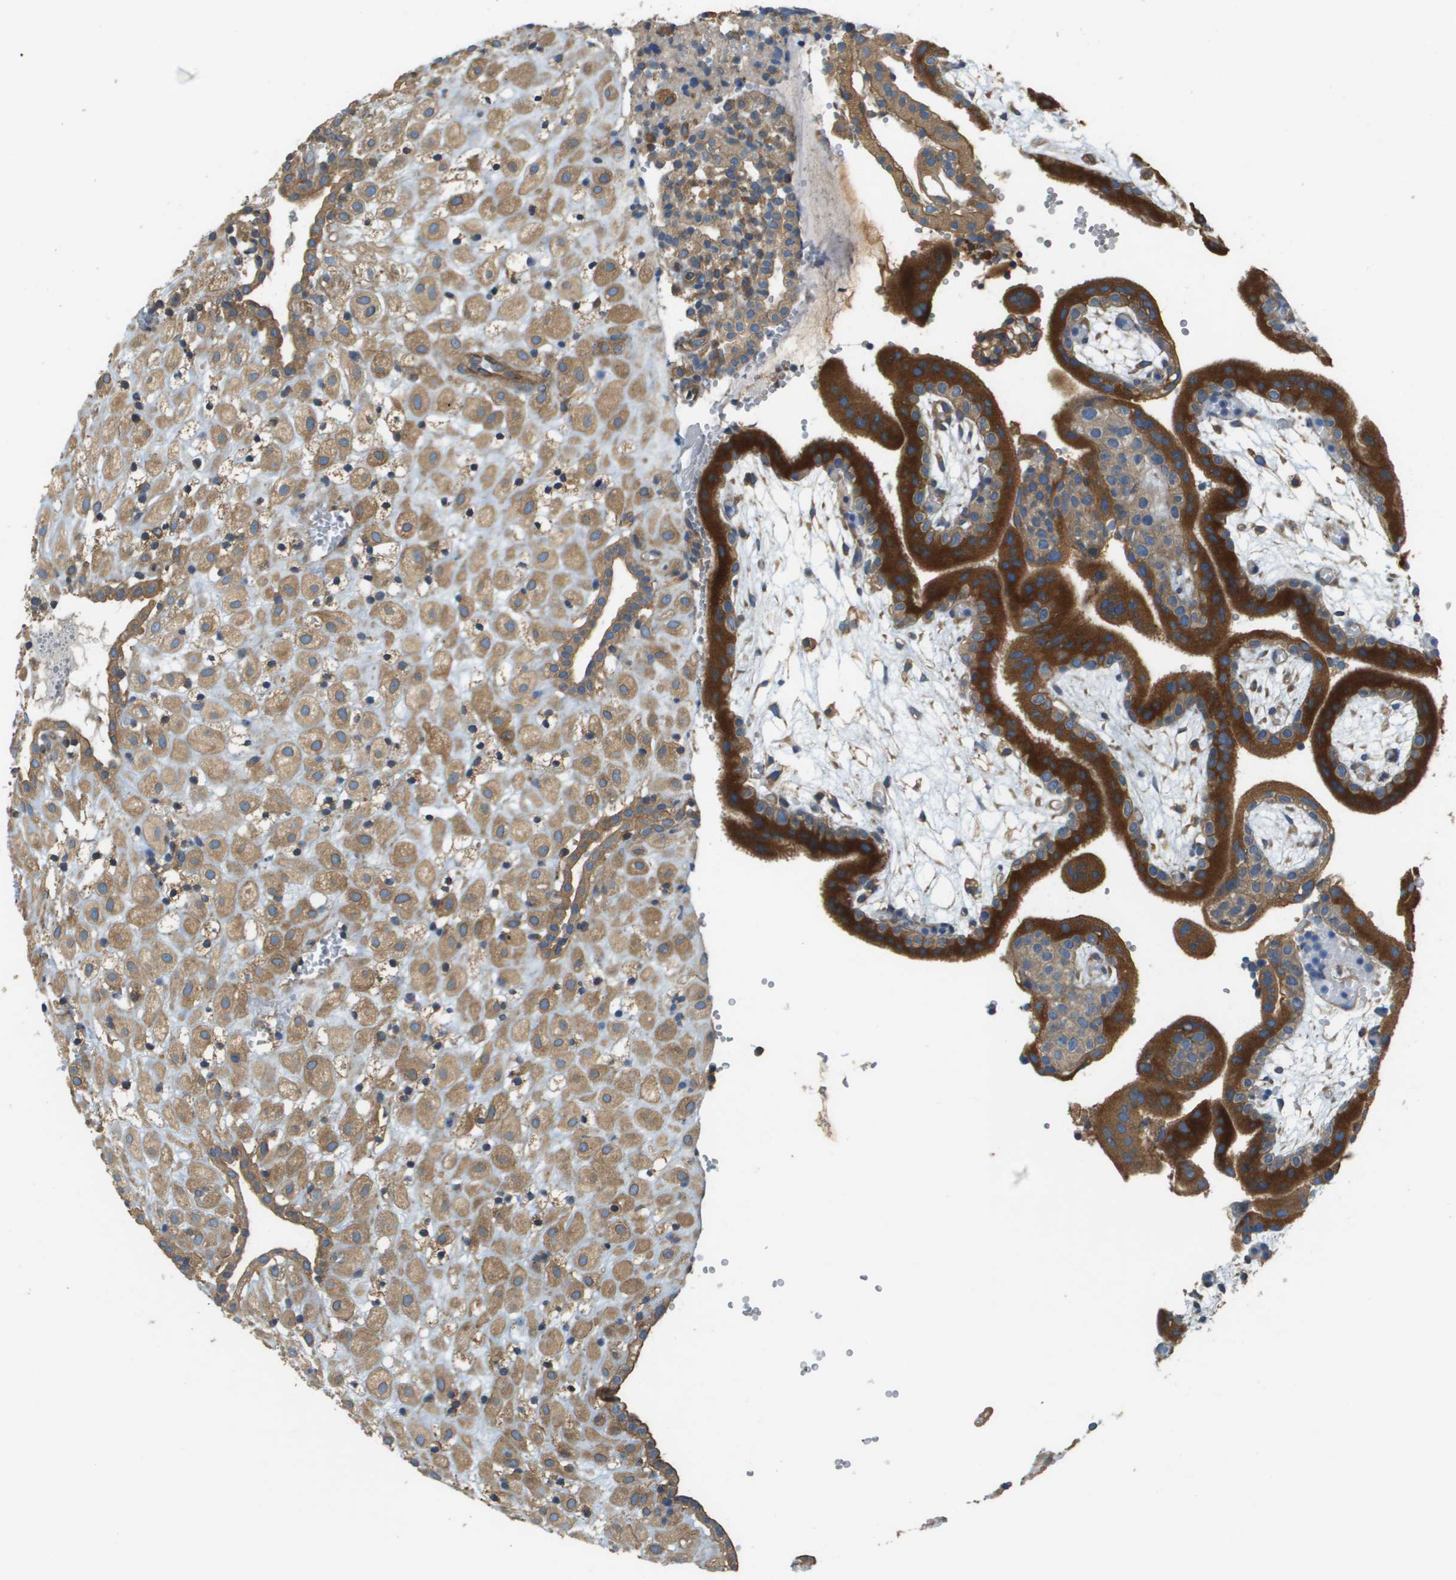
{"staining": {"intensity": "moderate", "quantity": ">75%", "location": "cytoplasmic/membranous"}, "tissue": "placenta", "cell_type": "Decidual cells", "image_type": "normal", "snomed": [{"axis": "morphology", "description": "Normal tissue, NOS"}, {"axis": "topography", "description": "Placenta"}], "caption": "Immunohistochemistry (IHC) photomicrograph of benign placenta: human placenta stained using IHC reveals medium levels of moderate protein expression localized specifically in the cytoplasmic/membranous of decidual cells, appearing as a cytoplasmic/membranous brown color.", "gene": "DNAJB11", "patient": {"sex": "female", "age": 18}}